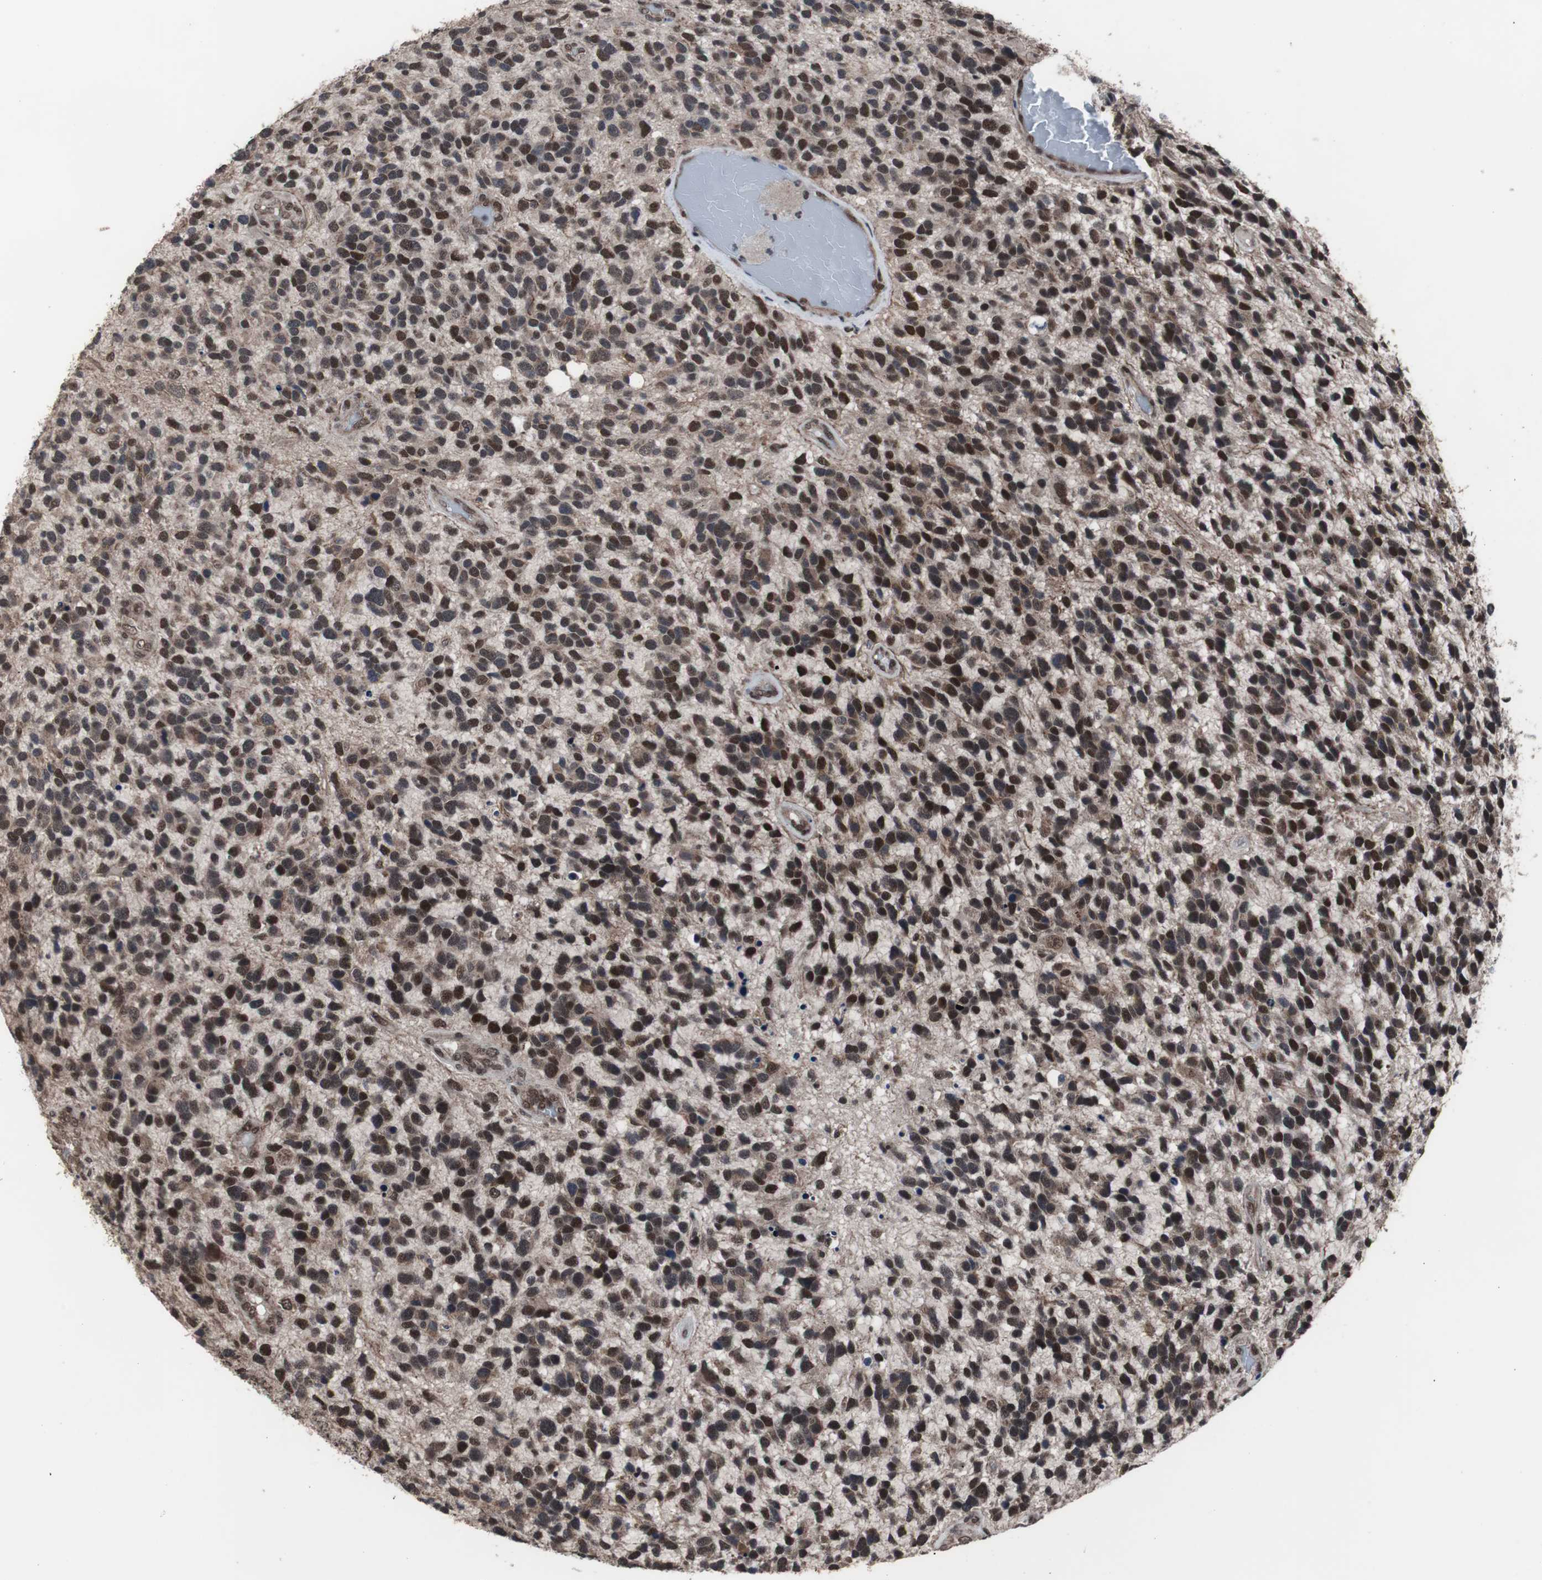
{"staining": {"intensity": "moderate", "quantity": ">75%", "location": "nuclear"}, "tissue": "glioma", "cell_type": "Tumor cells", "image_type": "cancer", "snomed": [{"axis": "morphology", "description": "Glioma, malignant, High grade"}, {"axis": "topography", "description": "Brain"}], "caption": "Immunohistochemical staining of high-grade glioma (malignant) reveals moderate nuclear protein staining in about >75% of tumor cells. (DAB IHC with brightfield microscopy, high magnification).", "gene": "GTF2F2", "patient": {"sex": "female", "age": 58}}